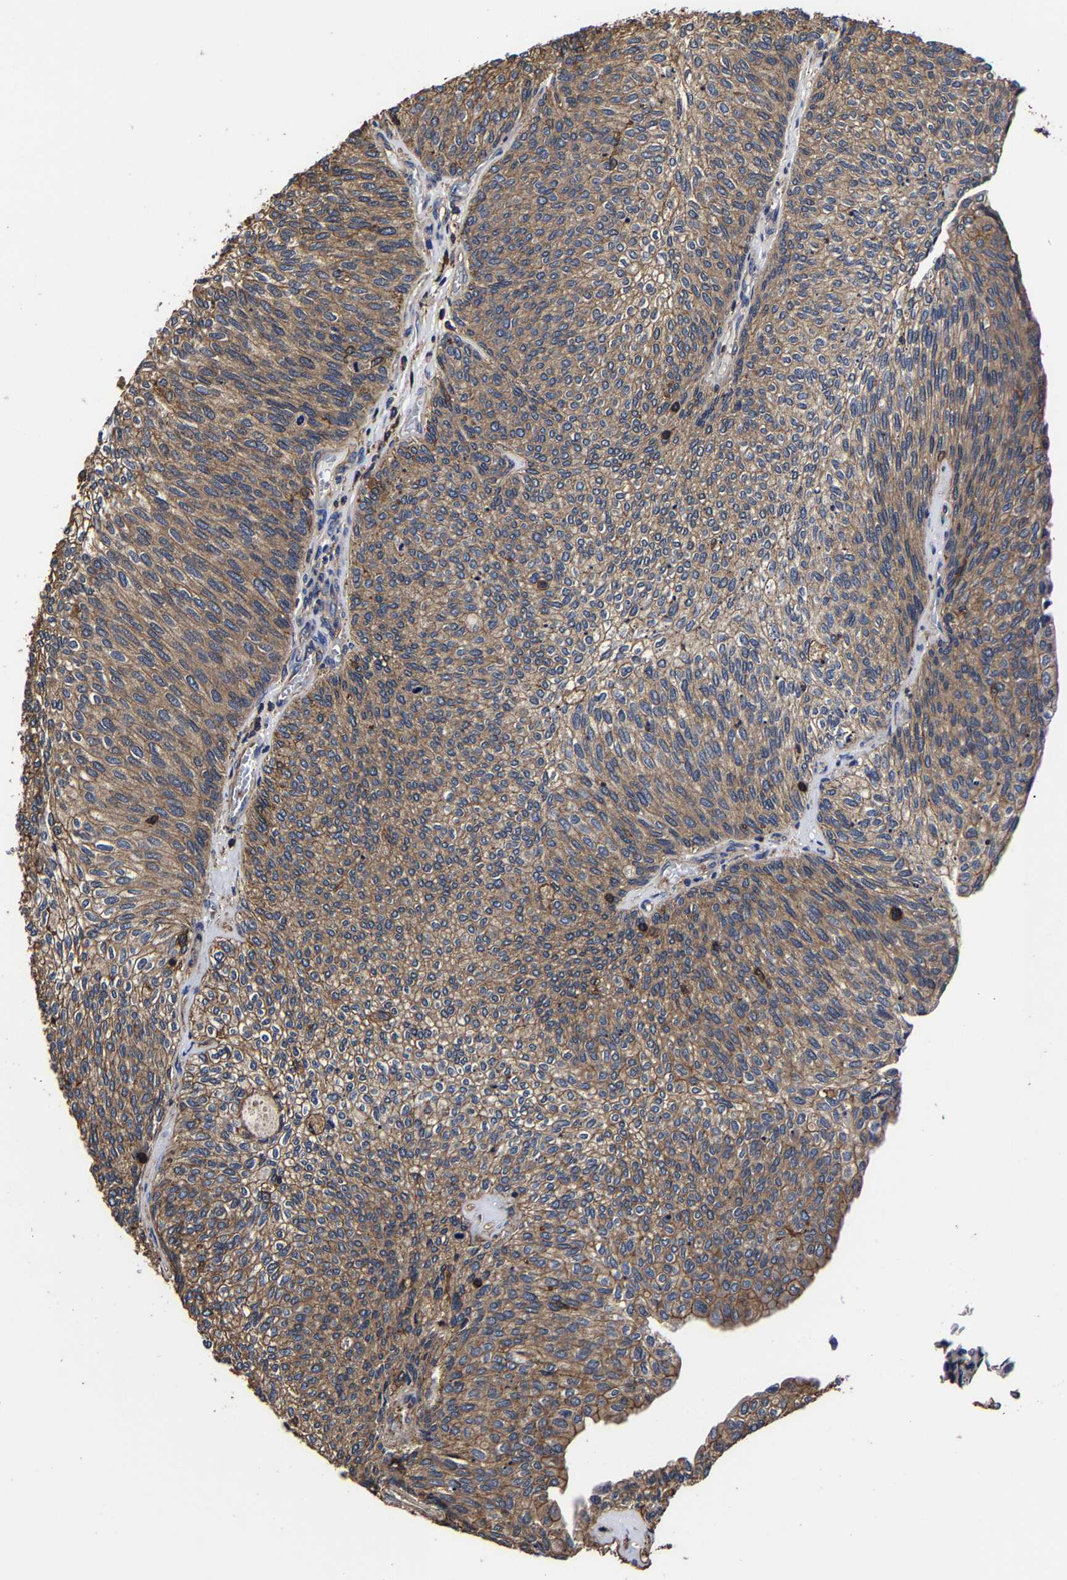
{"staining": {"intensity": "moderate", "quantity": ">75%", "location": "cytoplasmic/membranous"}, "tissue": "urothelial cancer", "cell_type": "Tumor cells", "image_type": "cancer", "snomed": [{"axis": "morphology", "description": "Urothelial carcinoma, Low grade"}, {"axis": "topography", "description": "Urinary bladder"}], "caption": "Urothelial carcinoma (low-grade) stained with immunohistochemistry (IHC) shows moderate cytoplasmic/membranous staining in about >75% of tumor cells.", "gene": "SSH3", "patient": {"sex": "female", "age": 79}}